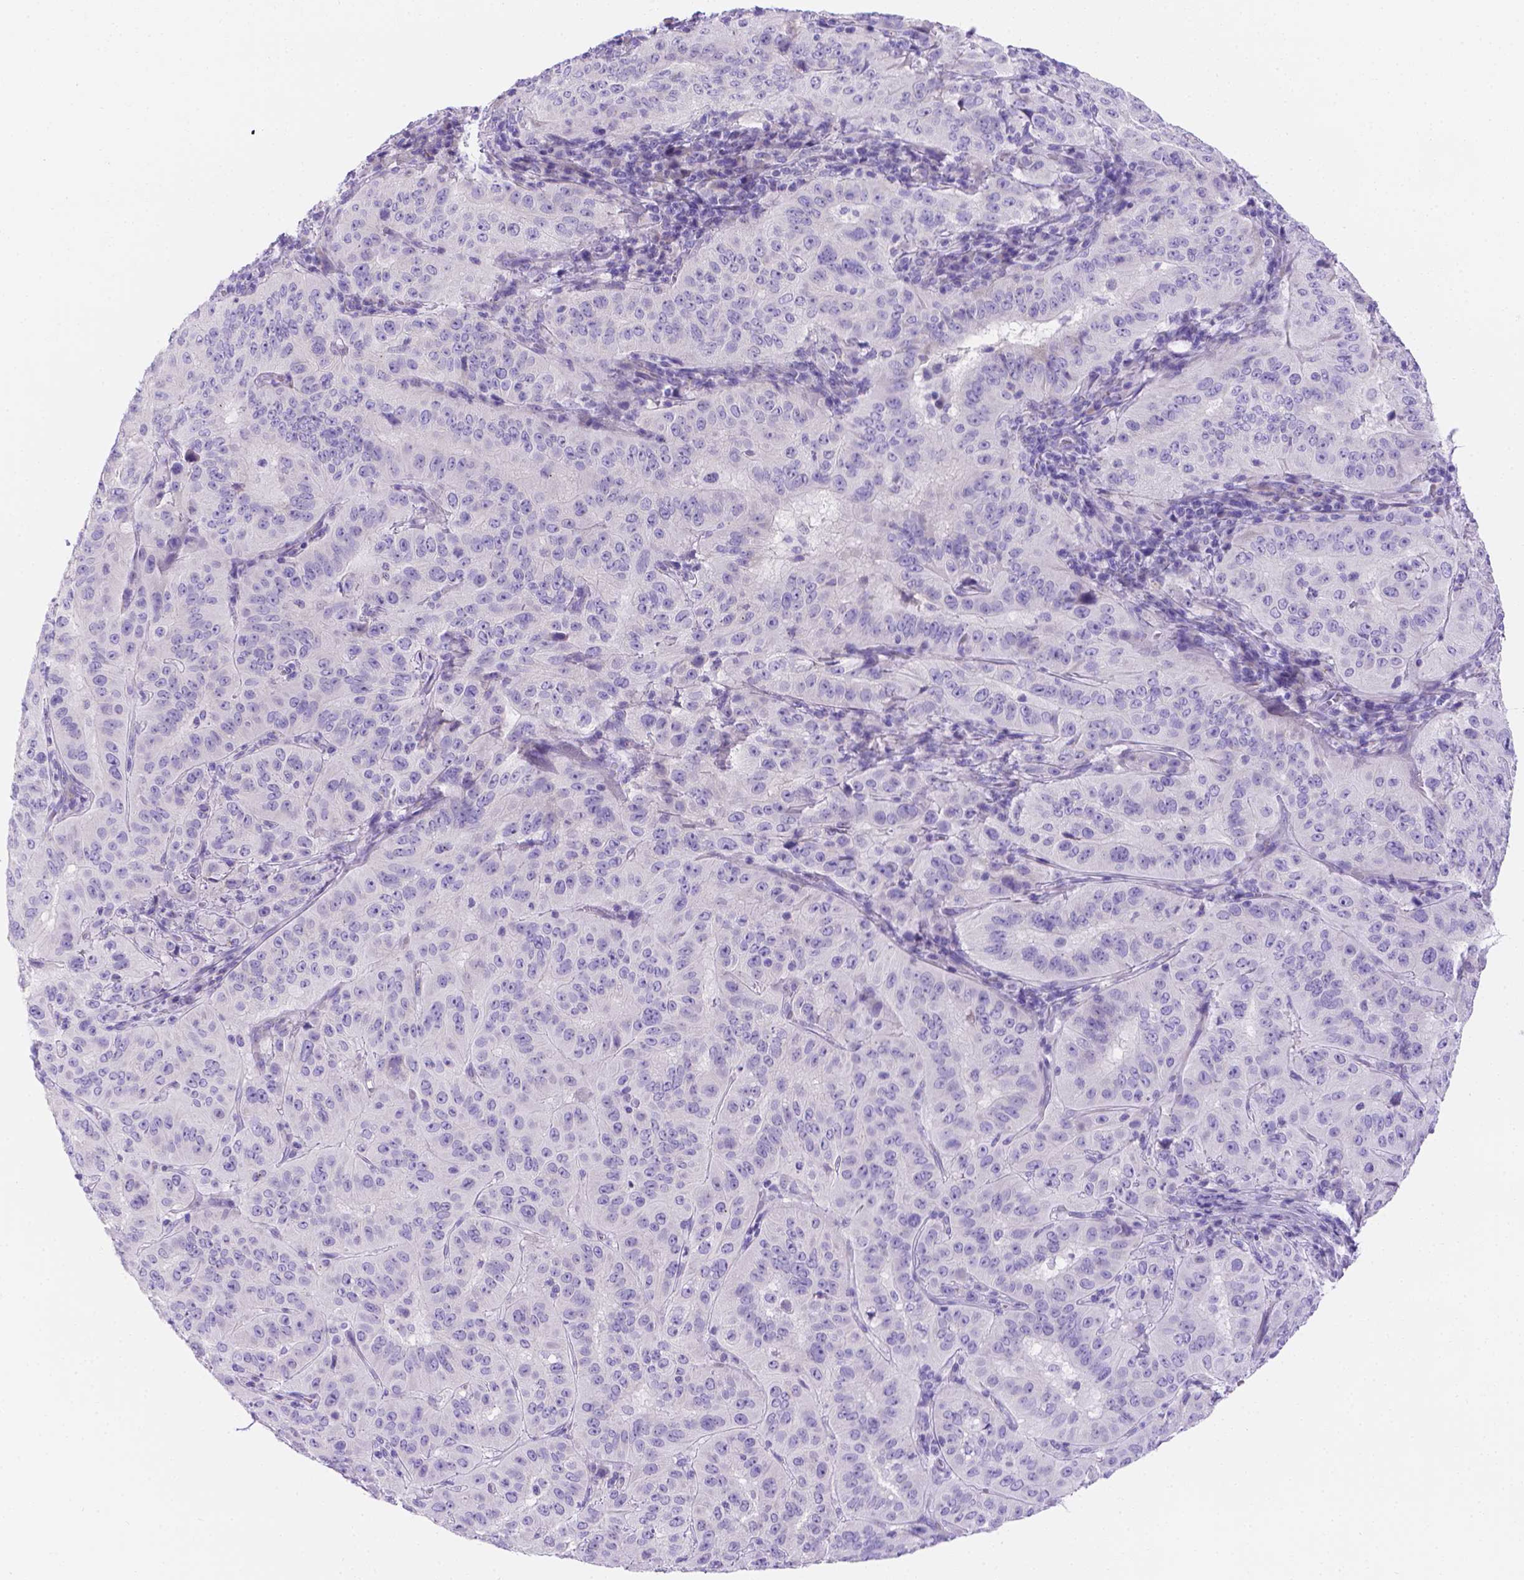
{"staining": {"intensity": "negative", "quantity": "none", "location": "none"}, "tissue": "pancreatic cancer", "cell_type": "Tumor cells", "image_type": "cancer", "snomed": [{"axis": "morphology", "description": "Adenocarcinoma, NOS"}, {"axis": "topography", "description": "Pancreas"}], "caption": "Protein analysis of pancreatic cancer reveals no significant positivity in tumor cells. (DAB (3,3'-diaminobenzidine) immunohistochemistry (IHC) visualized using brightfield microscopy, high magnification).", "gene": "MLN", "patient": {"sex": "male", "age": 63}}